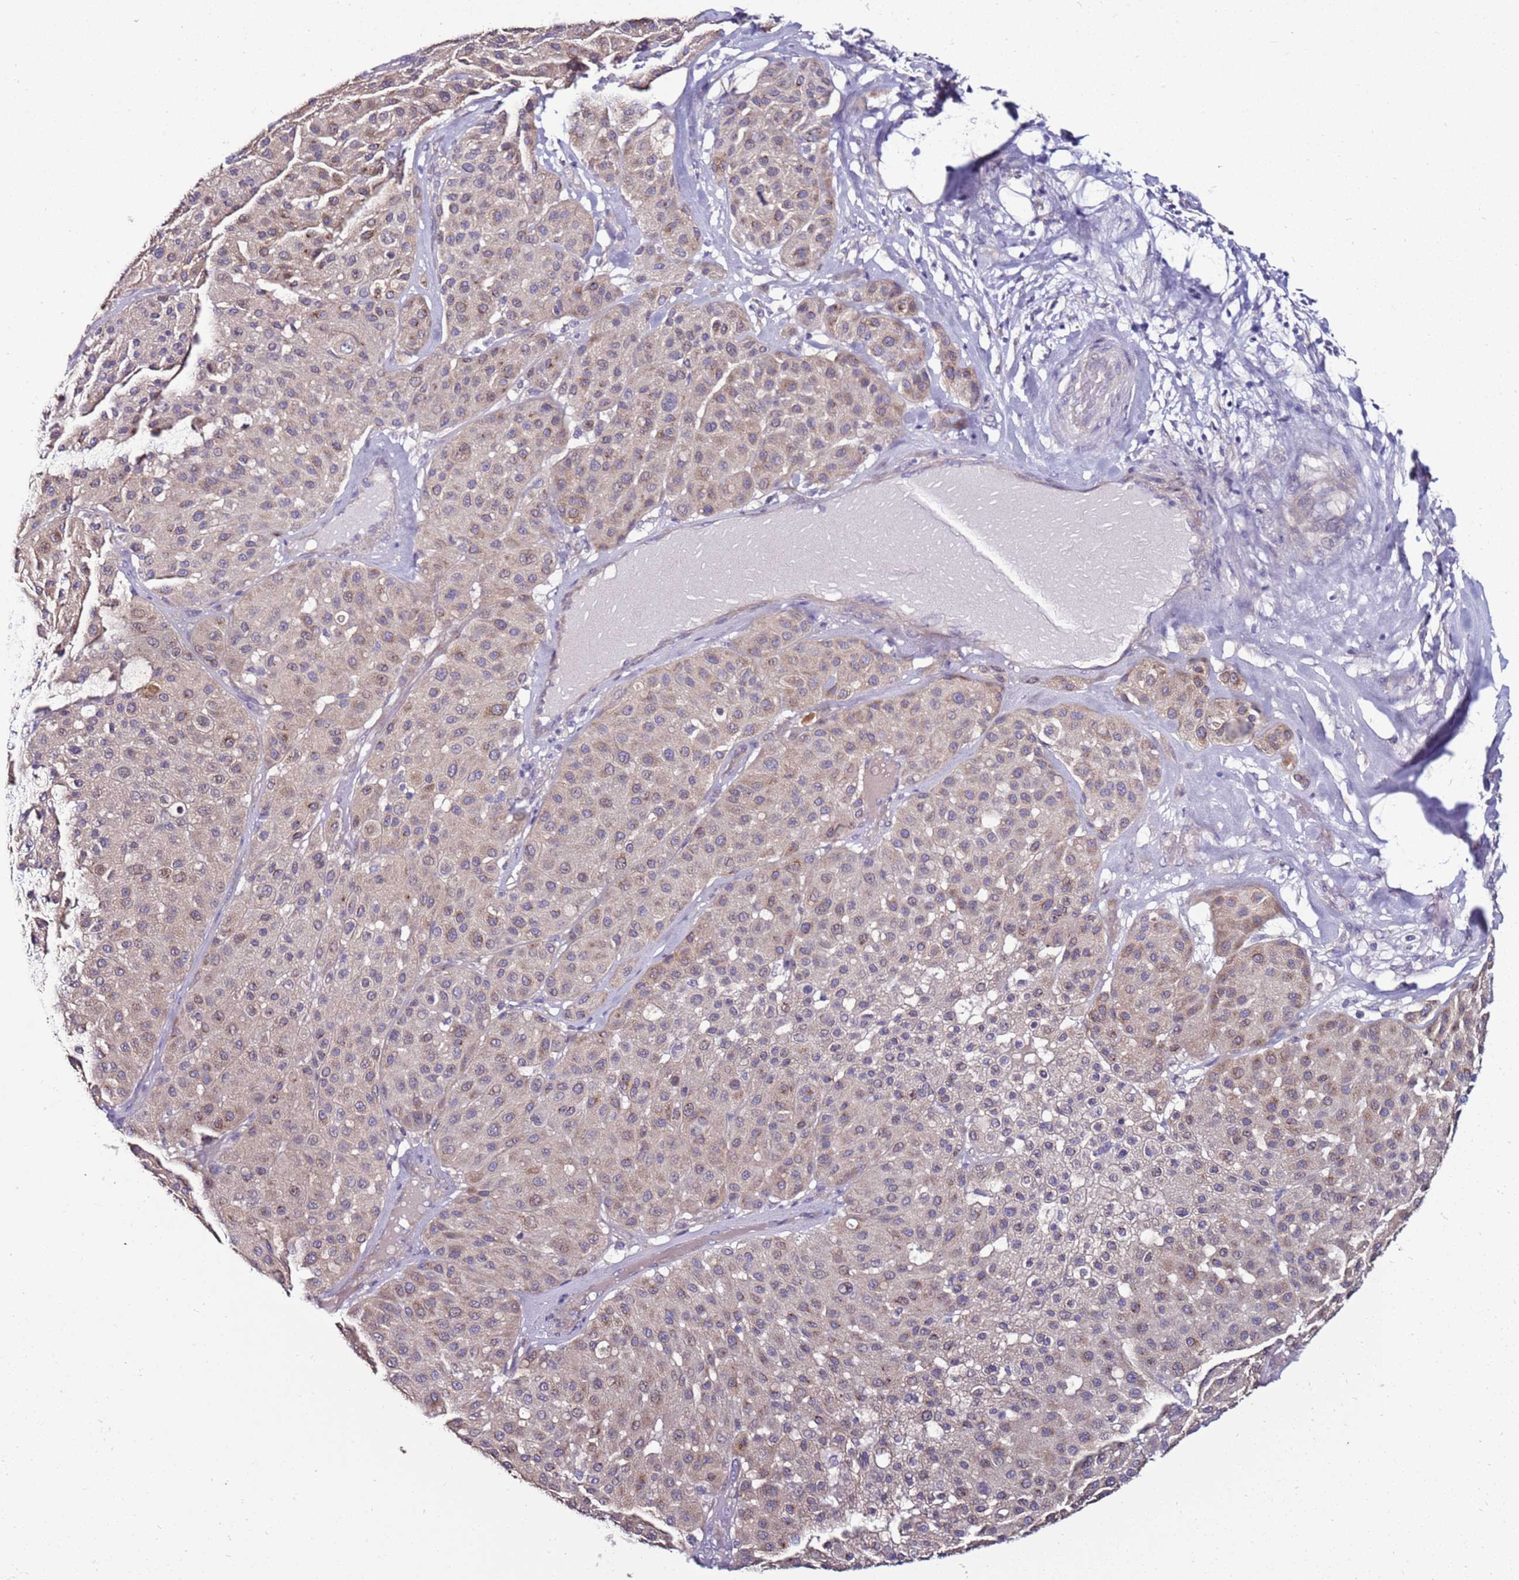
{"staining": {"intensity": "moderate", "quantity": "25%-75%", "location": "cytoplasmic/membranous"}, "tissue": "melanoma", "cell_type": "Tumor cells", "image_type": "cancer", "snomed": [{"axis": "morphology", "description": "Malignant melanoma, Metastatic site"}, {"axis": "topography", "description": "Smooth muscle"}], "caption": "About 25%-75% of tumor cells in human melanoma display moderate cytoplasmic/membranous protein staining as visualized by brown immunohistochemical staining.", "gene": "GPN3", "patient": {"sex": "male", "age": 41}}